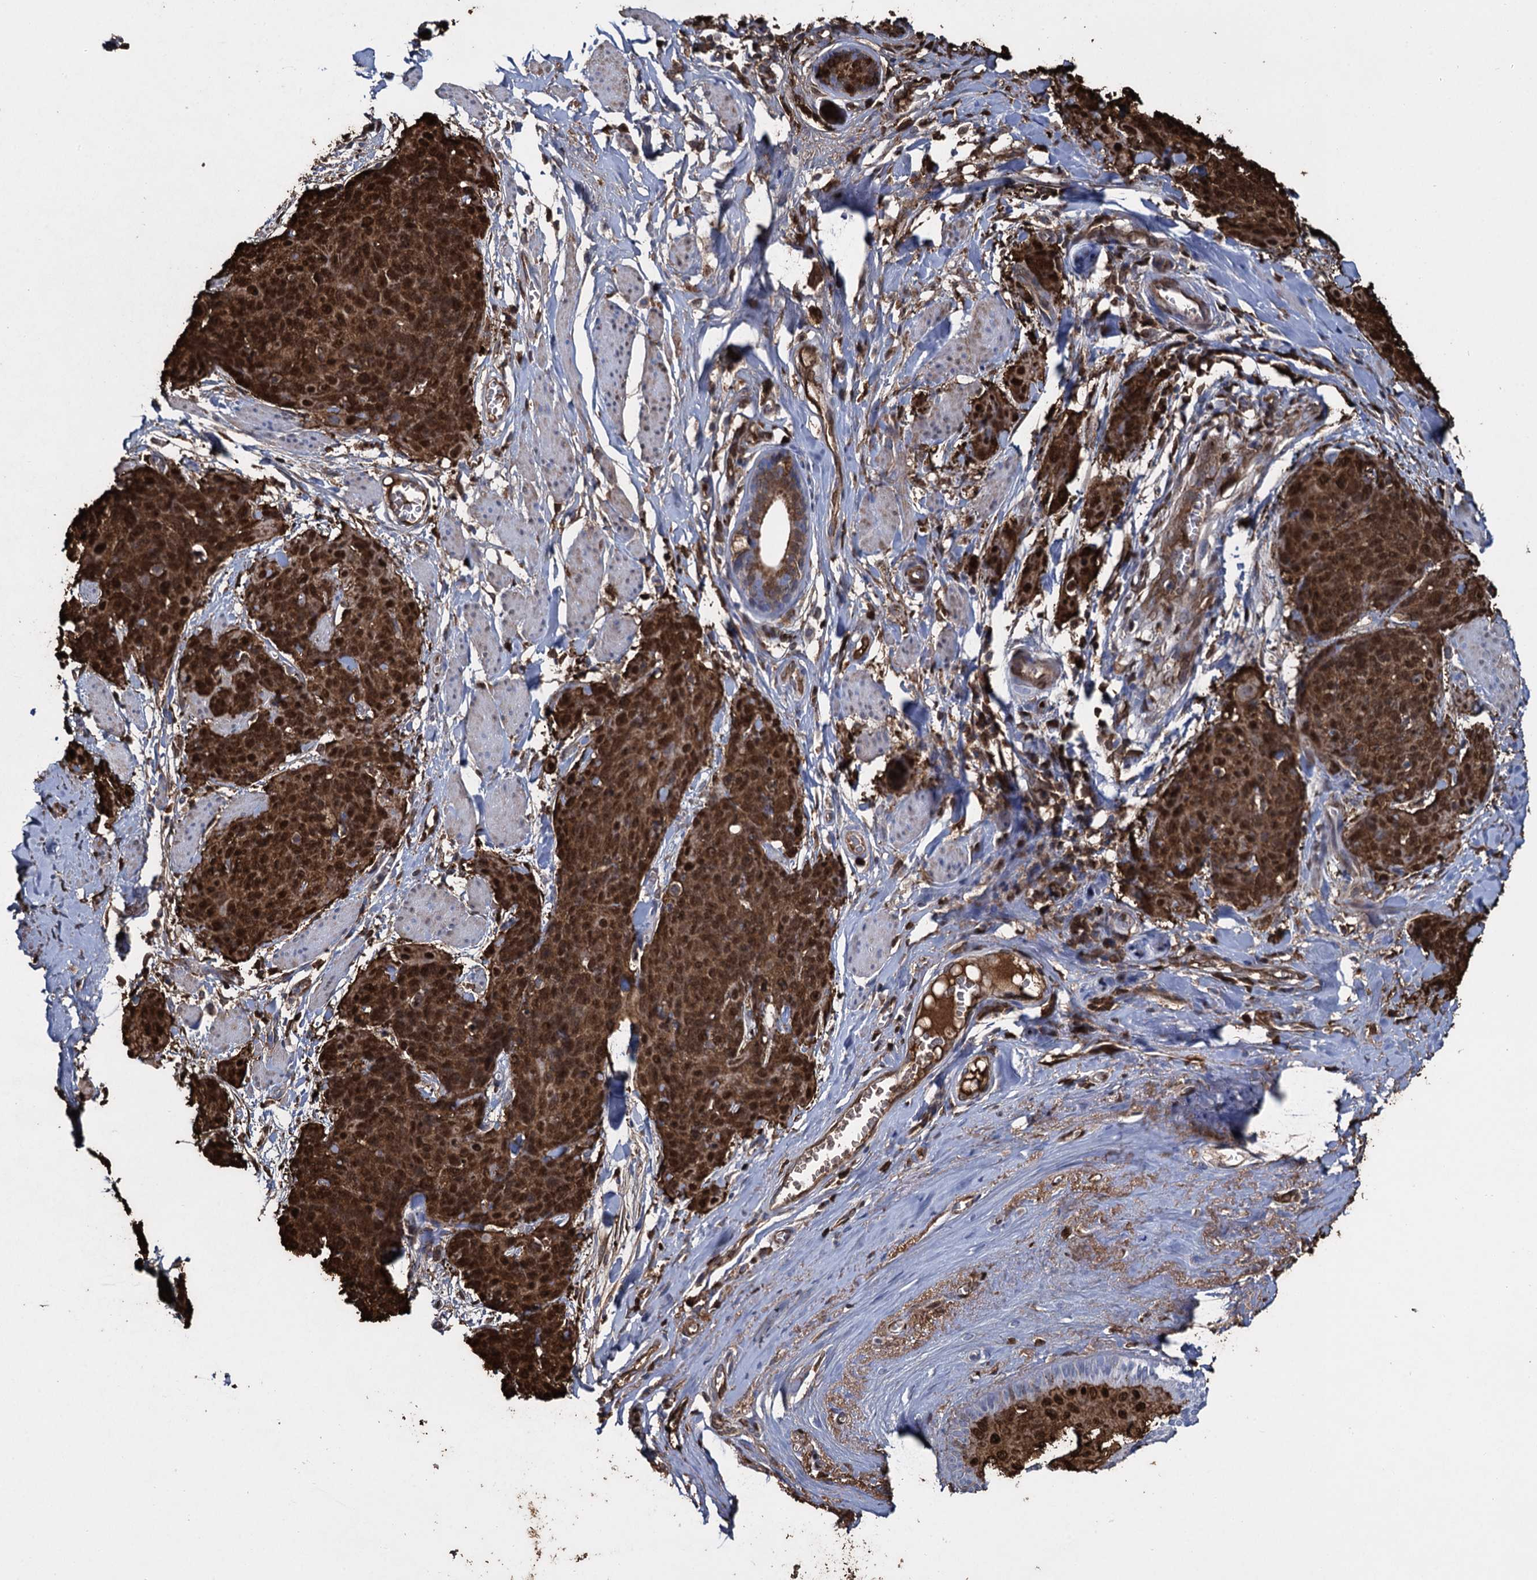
{"staining": {"intensity": "strong", "quantity": ">75%", "location": "cytoplasmic/membranous,nuclear"}, "tissue": "skin cancer", "cell_type": "Tumor cells", "image_type": "cancer", "snomed": [{"axis": "morphology", "description": "Squamous cell carcinoma, NOS"}, {"axis": "topography", "description": "Skin"}, {"axis": "topography", "description": "Vulva"}], "caption": "IHC (DAB) staining of human skin cancer (squamous cell carcinoma) reveals strong cytoplasmic/membranous and nuclear protein expression in about >75% of tumor cells.", "gene": "FABP5", "patient": {"sex": "female", "age": 85}}